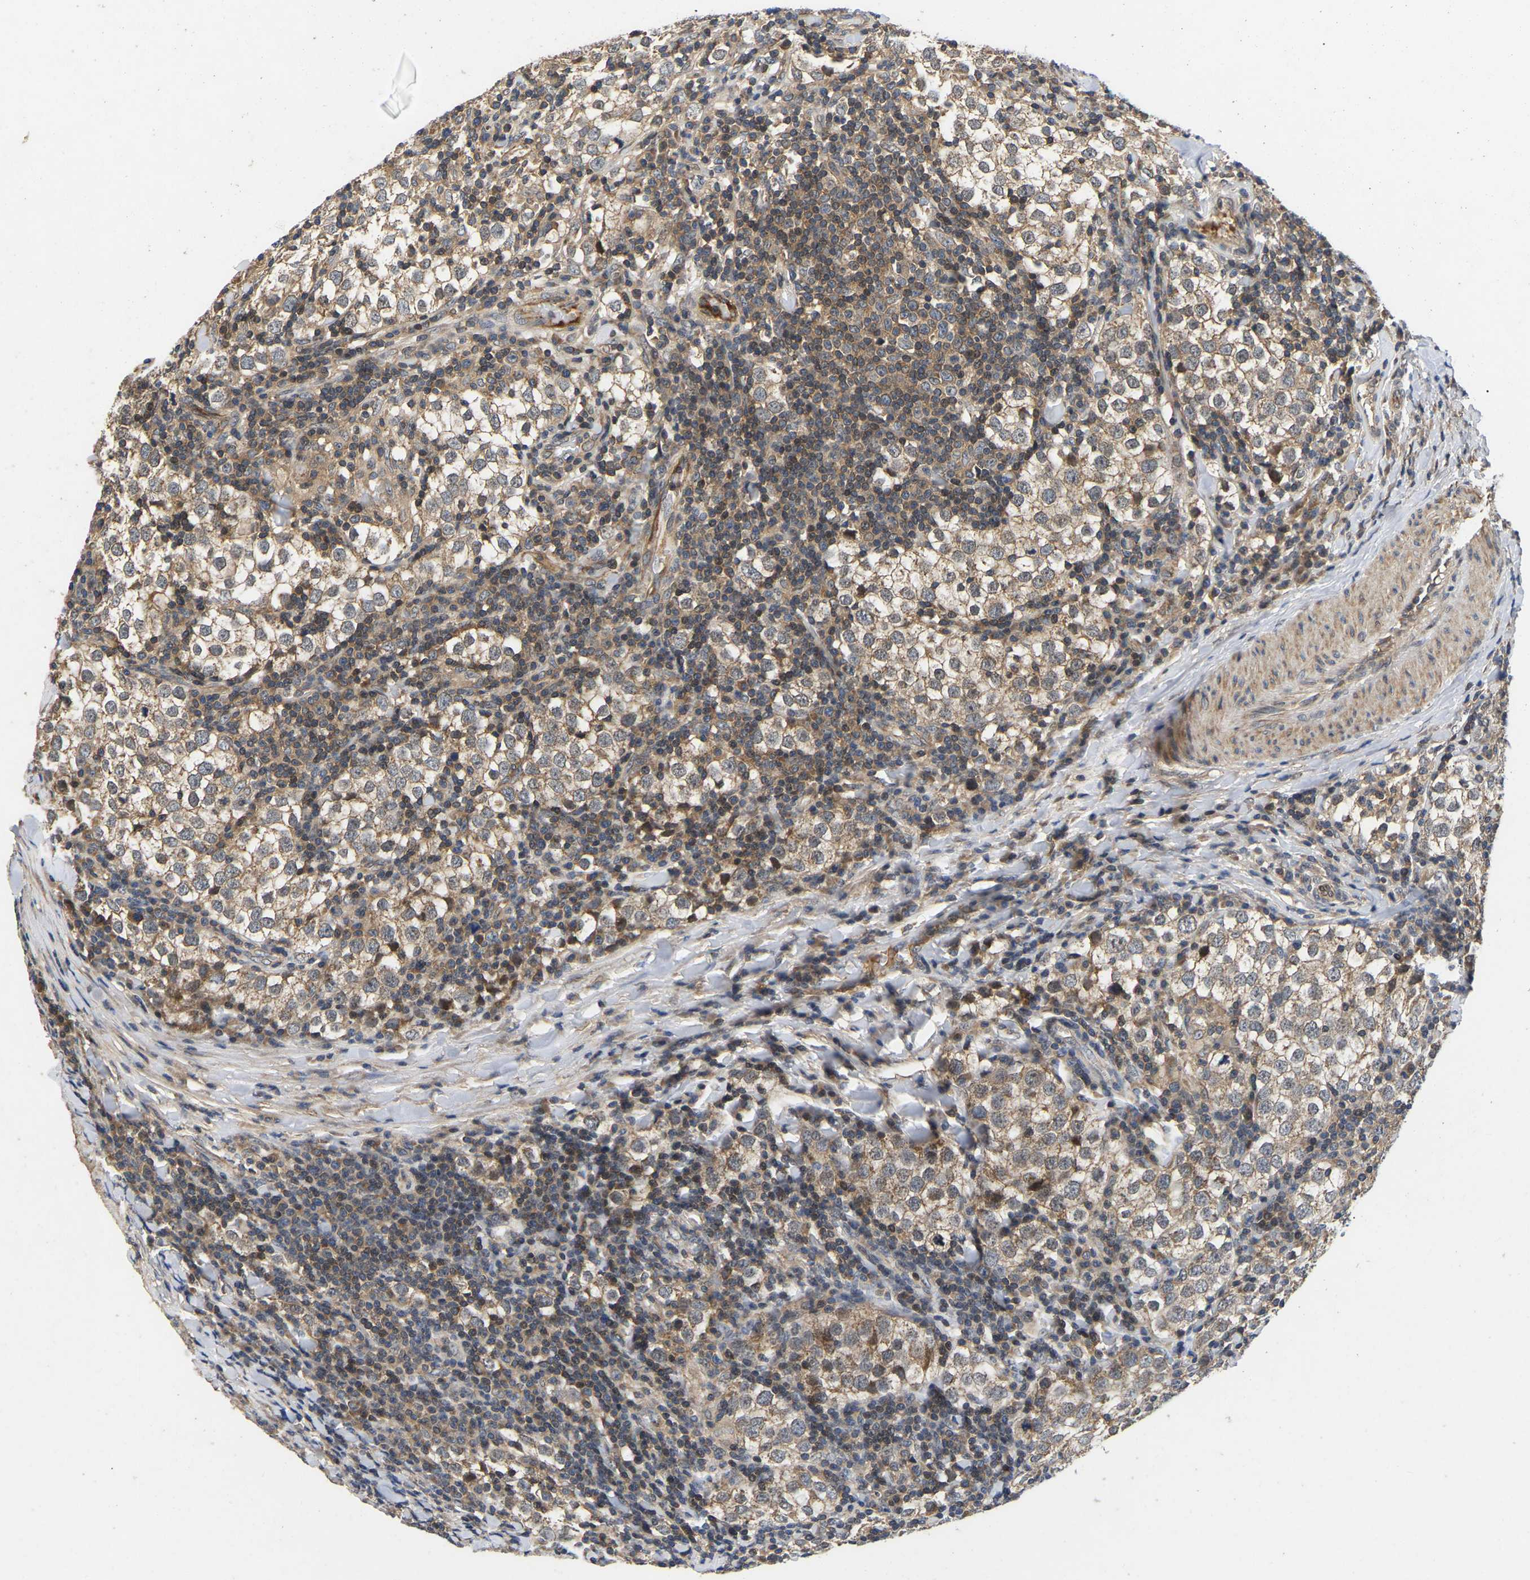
{"staining": {"intensity": "moderate", "quantity": ">75%", "location": "cytoplasmic/membranous"}, "tissue": "testis cancer", "cell_type": "Tumor cells", "image_type": "cancer", "snomed": [{"axis": "morphology", "description": "Seminoma, NOS"}, {"axis": "morphology", "description": "Carcinoma, Embryonal, NOS"}, {"axis": "topography", "description": "Testis"}], "caption": "Immunohistochemical staining of testis cancer (embryonal carcinoma) displays medium levels of moderate cytoplasmic/membranous positivity in about >75% of tumor cells.", "gene": "PRDM14", "patient": {"sex": "male", "age": 36}}